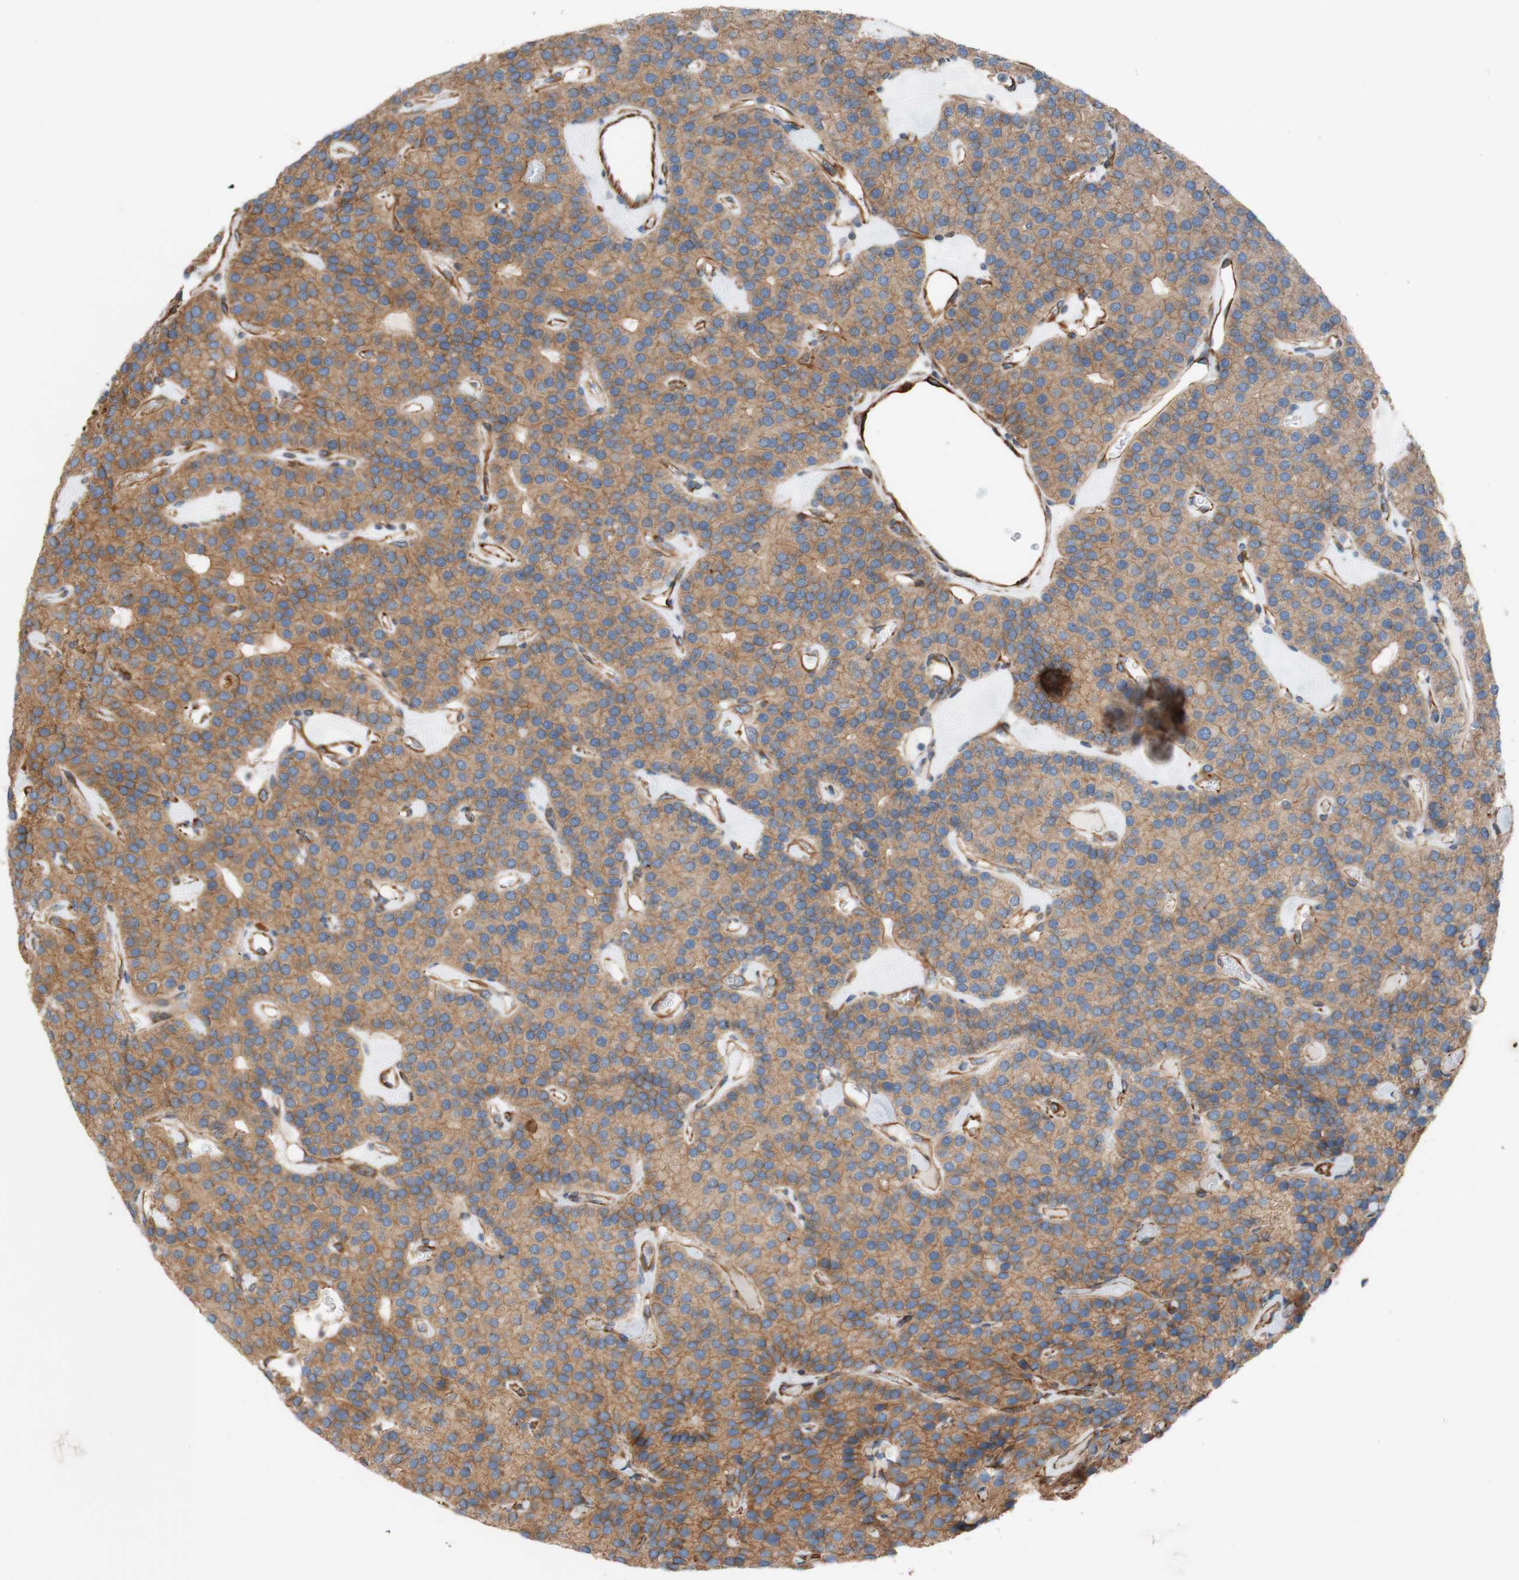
{"staining": {"intensity": "moderate", "quantity": ">75%", "location": "cytoplasmic/membranous"}, "tissue": "parathyroid gland", "cell_type": "Glandular cells", "image_type": "normal", "snomed": [{"axis": "morphology", "description": "Normal tissue, NOS"}, {"axis": "morphology", "description": "Adenoma, NOS"}, {"axis": "topography", "description": "Parathyroid gland"}], "caption": "Brown immunohistochemical staining in normal parathyroid gland demonstrates moderate cytoplasmic/membranous staining in about >75% of glandular cells.", "gene": "C1orf43", "patient": {"sex": "female", "age": 86}}